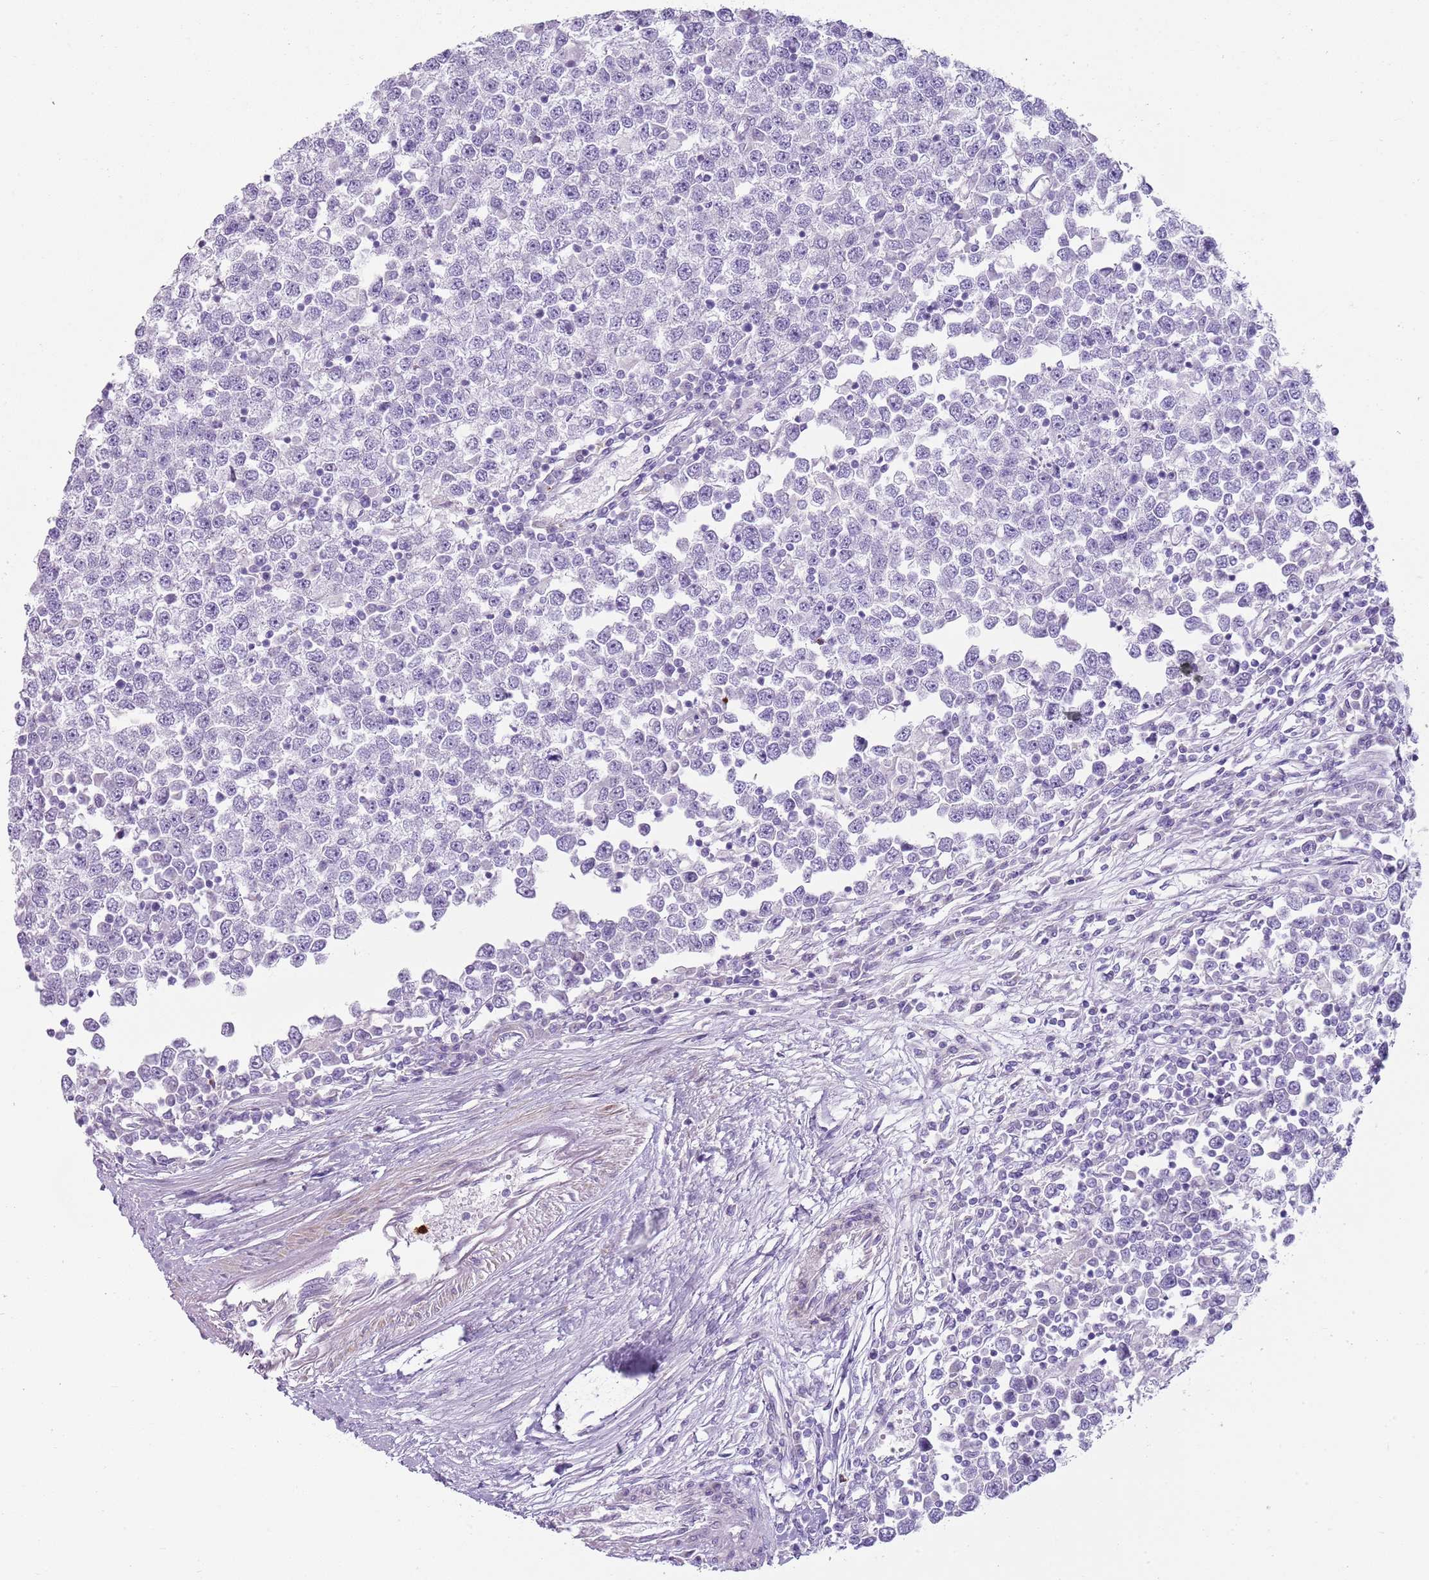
{"staining": {"intensity": "negative", "quantity": "none", "location": "none"}, "tissue": "testis cancer", "cell_type": "Tumor cells", "image_type": "cancer", "snomed": [{"axis": "morphology", "description": "Seminoma, NOS"}, {"axis": "topography", "description": "Testis"}], "caption": "Immunohistochemistry histopathology image of neoplastic tissue: testis cancer (seminoma) stained with DAB (3,3'-diaminobenzidine) demonstrates no significant protein expression in tumor cells.", "gene": "CD177", "patient": {"sex": "male", "age": 65}}